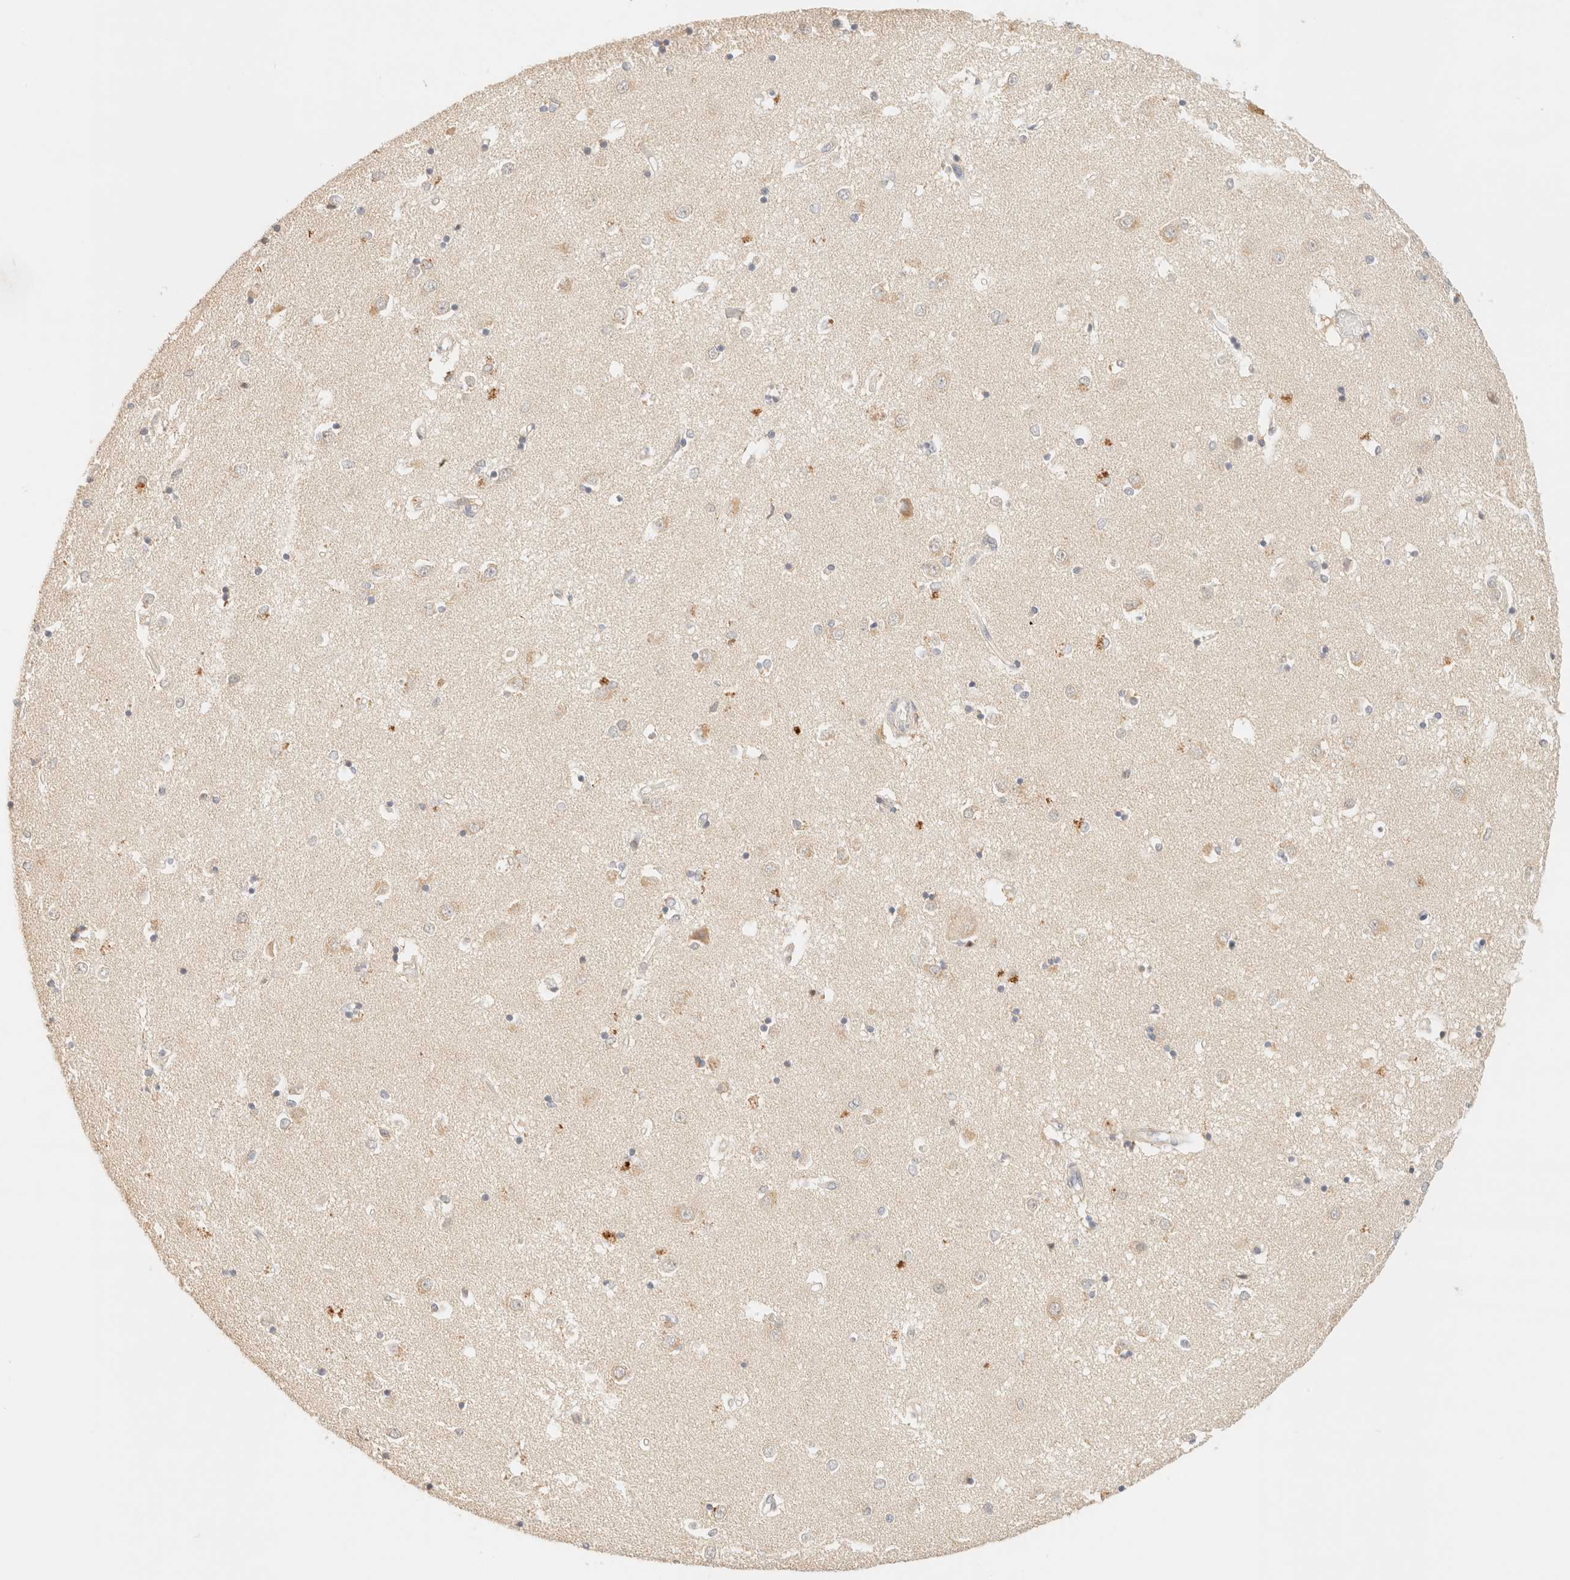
{"staining": {"intensity": "moderate", "quantity": "<25%", "location": "cytoplasmic/membranous"}, "tissue": "caudate", "cell_type": "Glial cells", "image_type": "normal", "snomed": [{"axis": "morphology", "description": "Normal tissue, NOS"}, {"axis": "topography", "description": "Lateral ventricle wall"}], "caption": "A photomicrograph showing moderate cytoplasmic/membranous expression in about <25% of glial cells in unremarkable caudate, as visualized by brown immunohistochemical staining.", "gene": "TIMD4", "patient": {"sex": "male", "age": 45}}